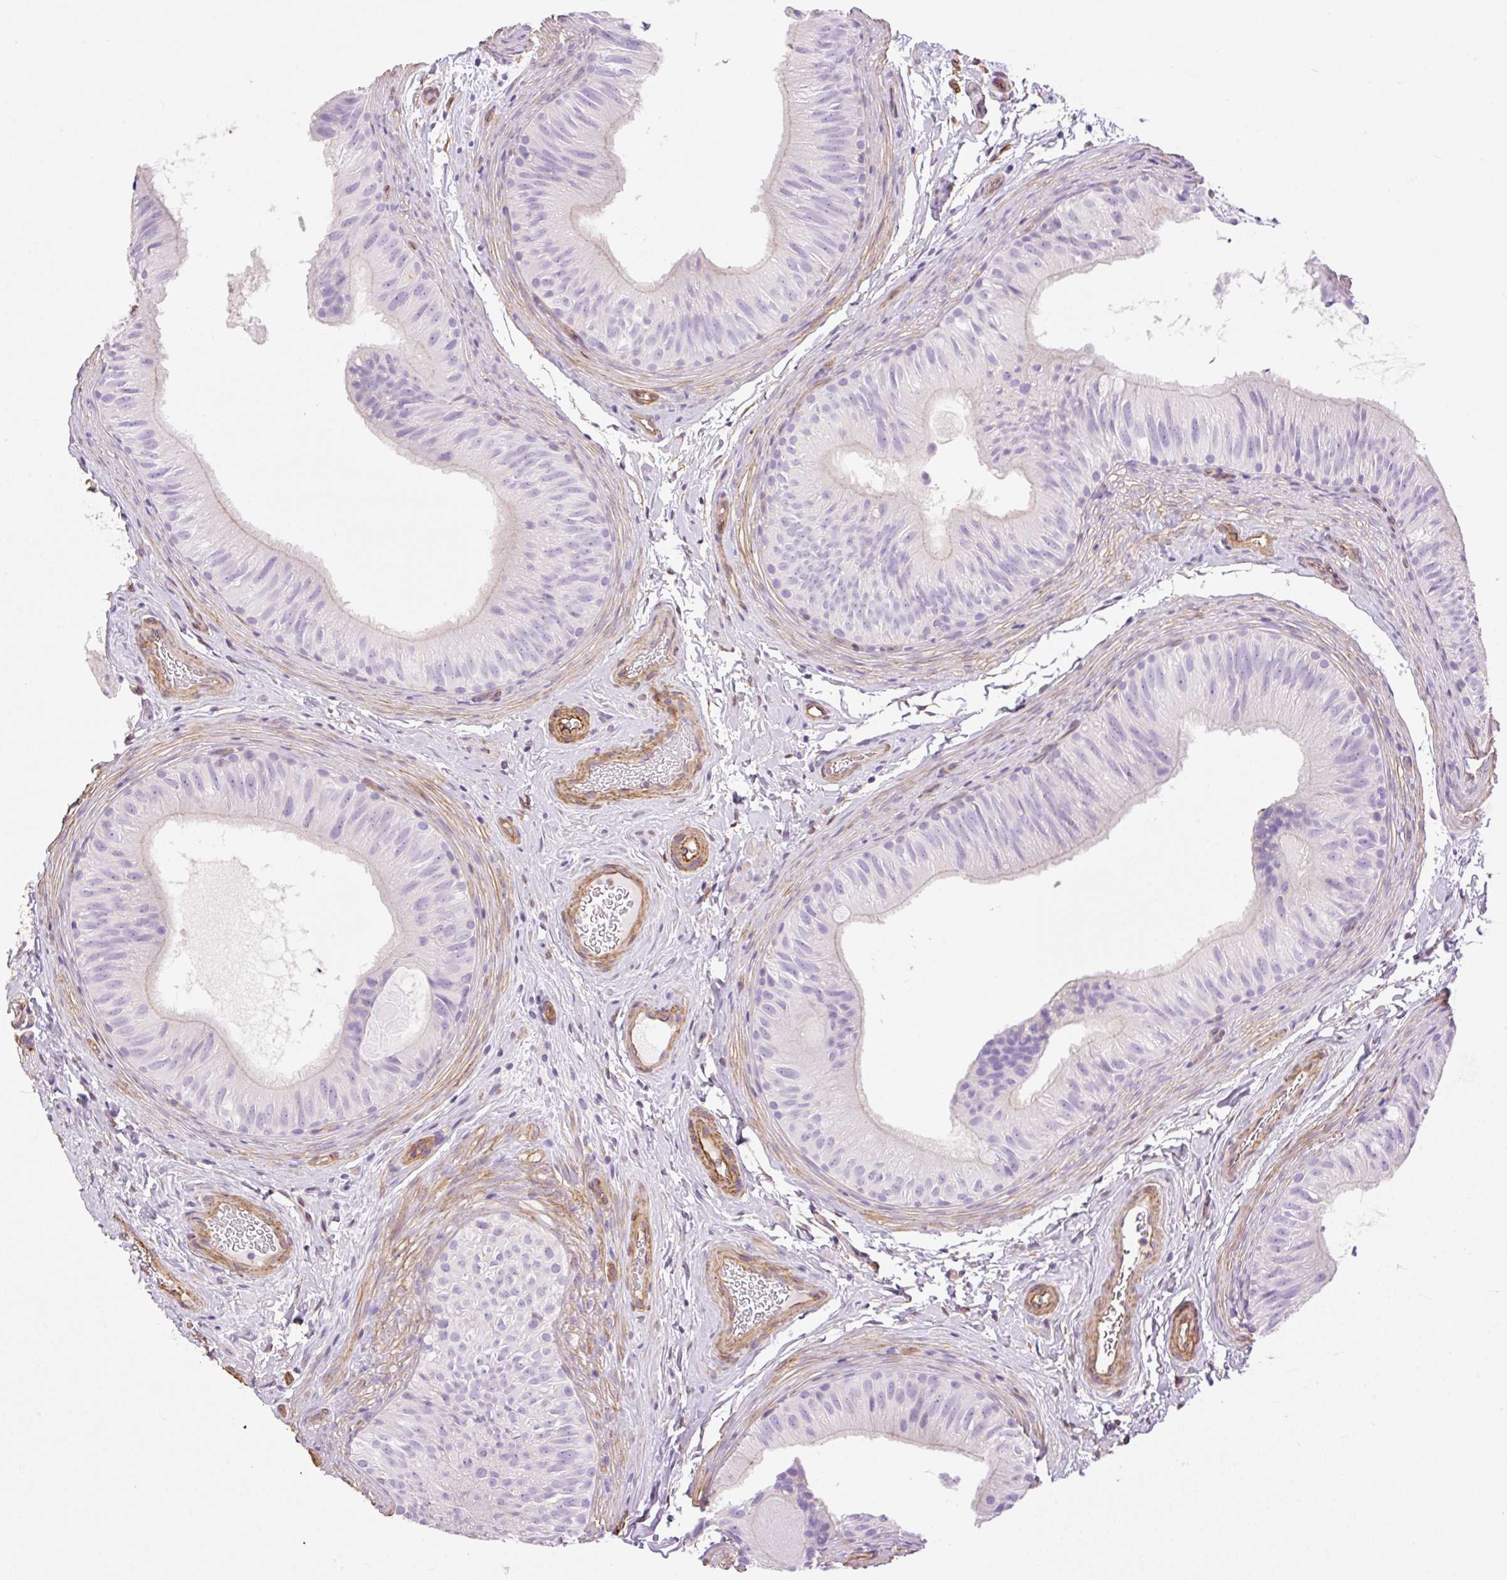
{"staining": {"intensity": "negative", "quantity": "none", "location": "none"}, "tissue": "epididymis", "cell_type": "Glandular cells", "image_type": "normal", "snomed": [{"axis": "morphology", "description": "Normal tissue, NOS"}, {"axis": "topography", "description": "Epididymis"}], "caption": "Glandular cells are negative for brown protein staining in unremarkable epididymis. Nuclei are stained in blue.", "gene": "EHD1", "patient": {"sex": "male", "age": 24}}